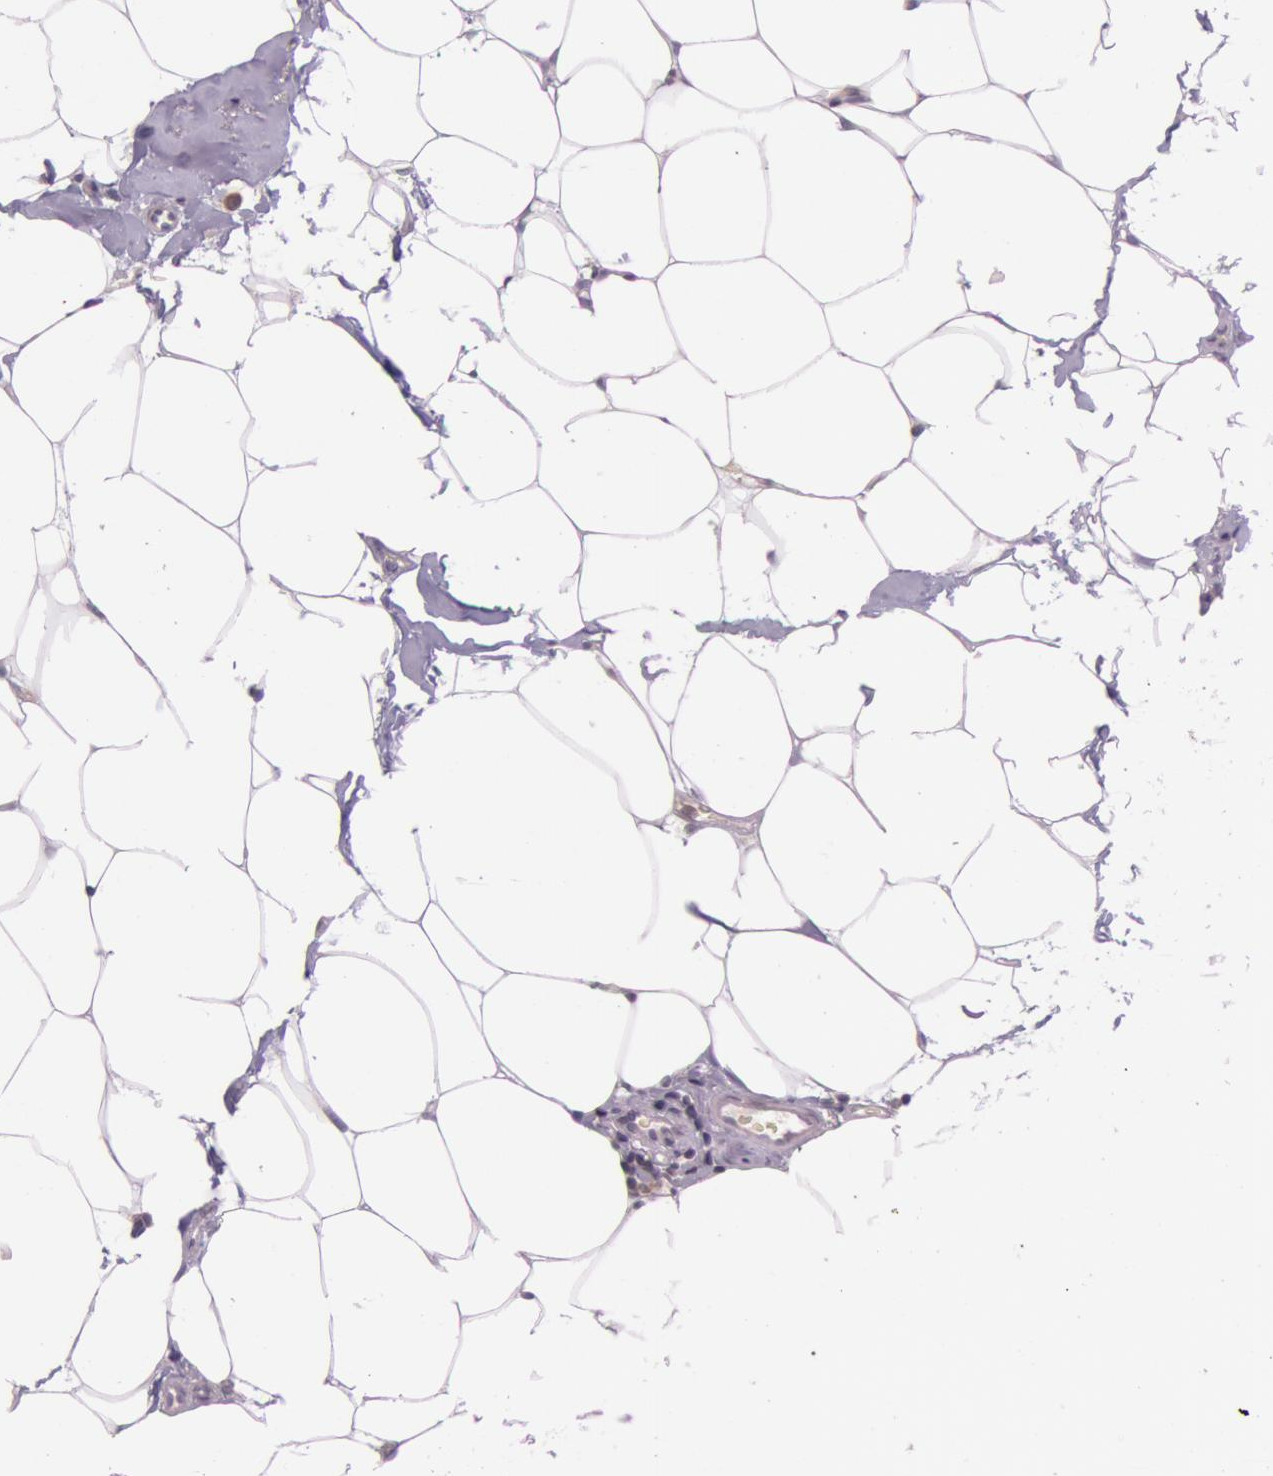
{"staining": {"intensity": "moderate", "quantity": ">75%", "location": "cytoplasmic/membranous"}, "tissue": "breast cancer", "cell_type": "Tumor cells", "image_type": "cancer", "snomed": [{"axis": "morphology", "description": "Lobular carcinoma"}, {"axis": "topography", "description": "Breast"}], "caption": "Moderate cytoplasmic/membranous expression is seen in approximately >75% of tumor cells in breast cancer (lobular carcinoma).", "gene": "RALGAPA1", "patient": {"sex": "female", "age": 56}}